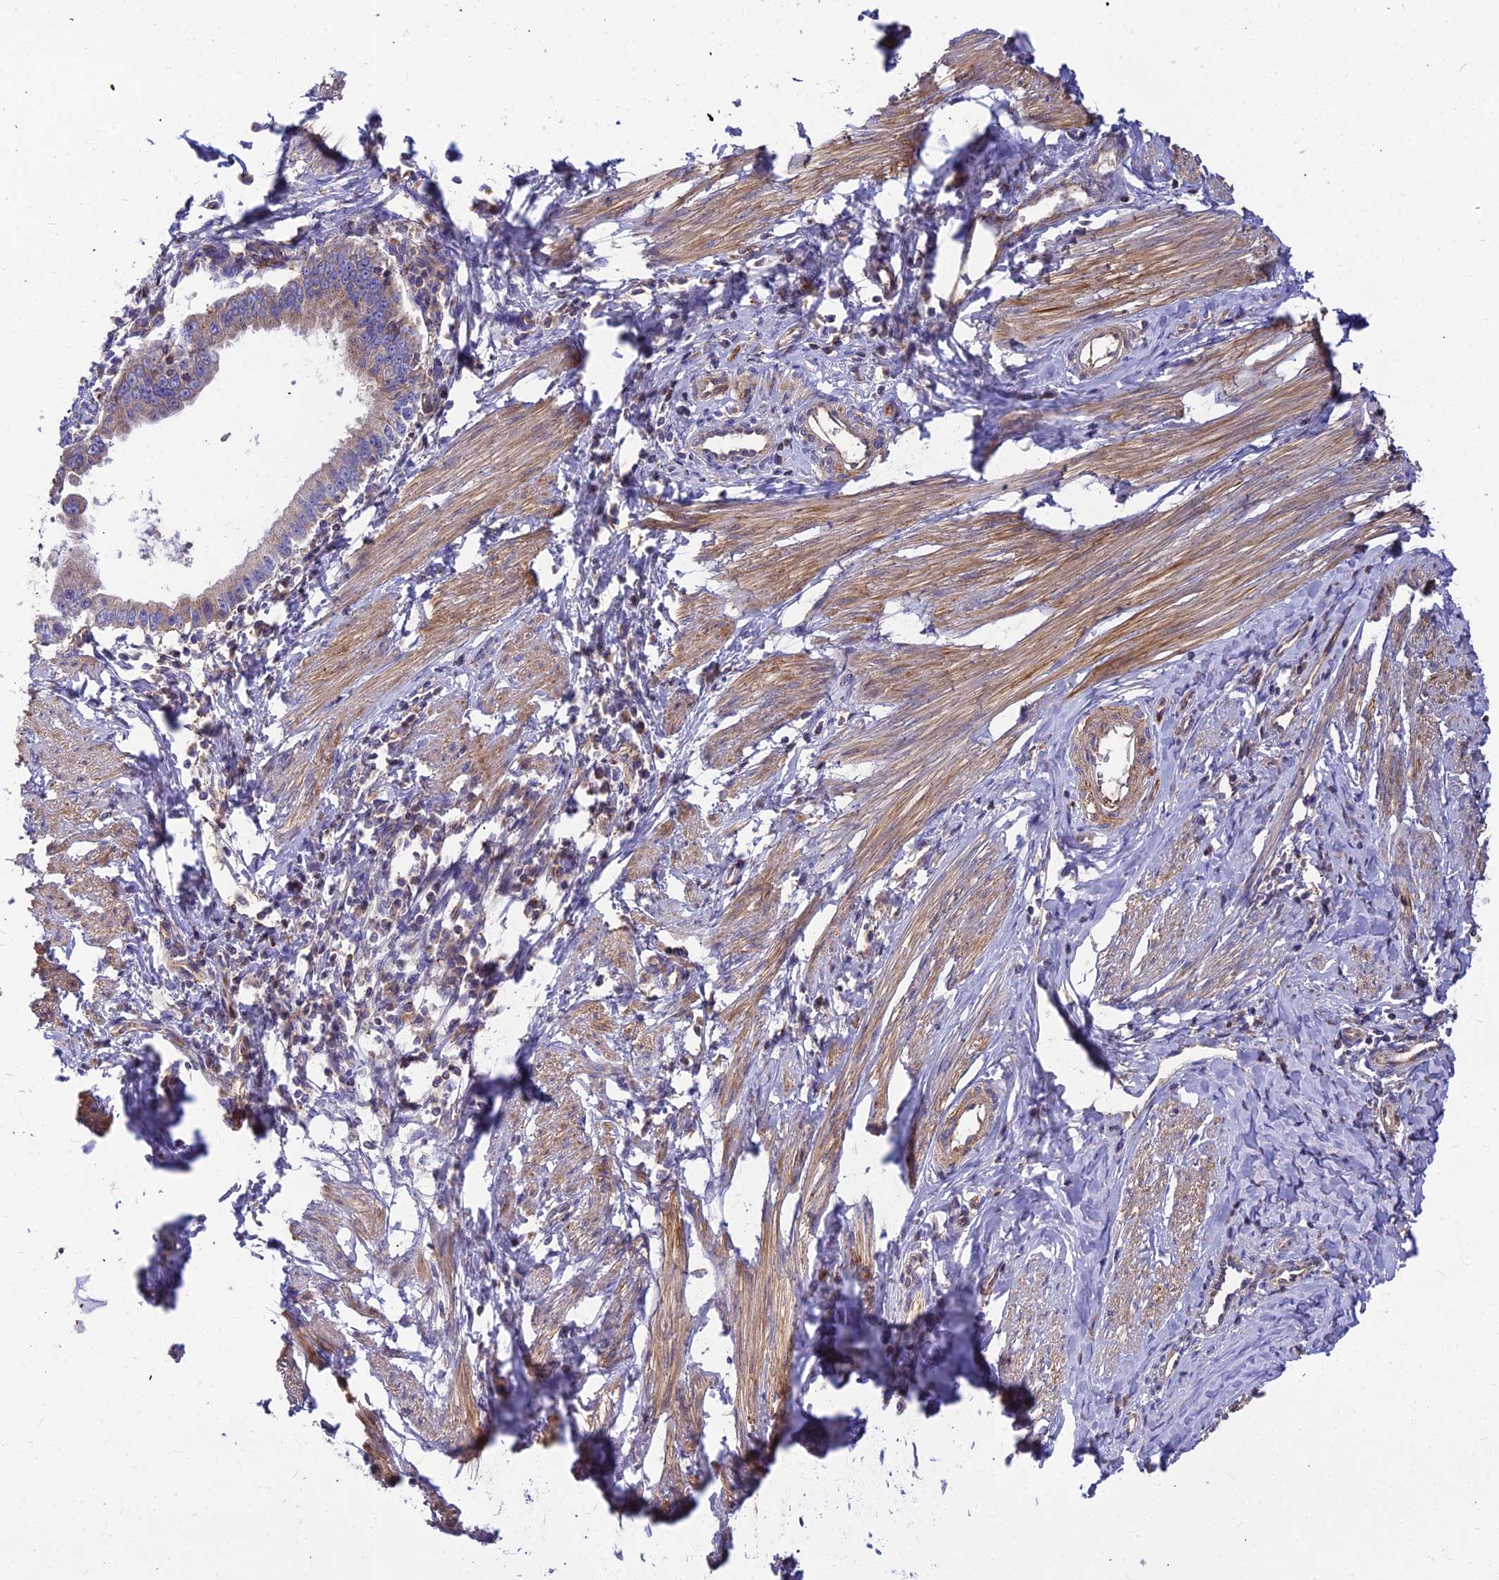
{"staining": {"intensity": "weak", "quantity": "25%-75%", "location": "cytoplasmic/membranous"}, "tissue": "cervical cancer", "cell_type": "Tumor cells", "image_type": "cancer", "snomed": [{"axis": "morphology", "description": "Adenocarcinoma, NOS"}, {"axis": "topography", "description": "Cervix"}], "caption": "Adenocarcinoma (cervical) was stained to show a protein in brown. There is low levels of weak cytoplasmic/membranous expression in approximately 25%-75% of tumor cells.", "gene": "ASPHD1", "patient": {"sex": "female", "age": 36}}